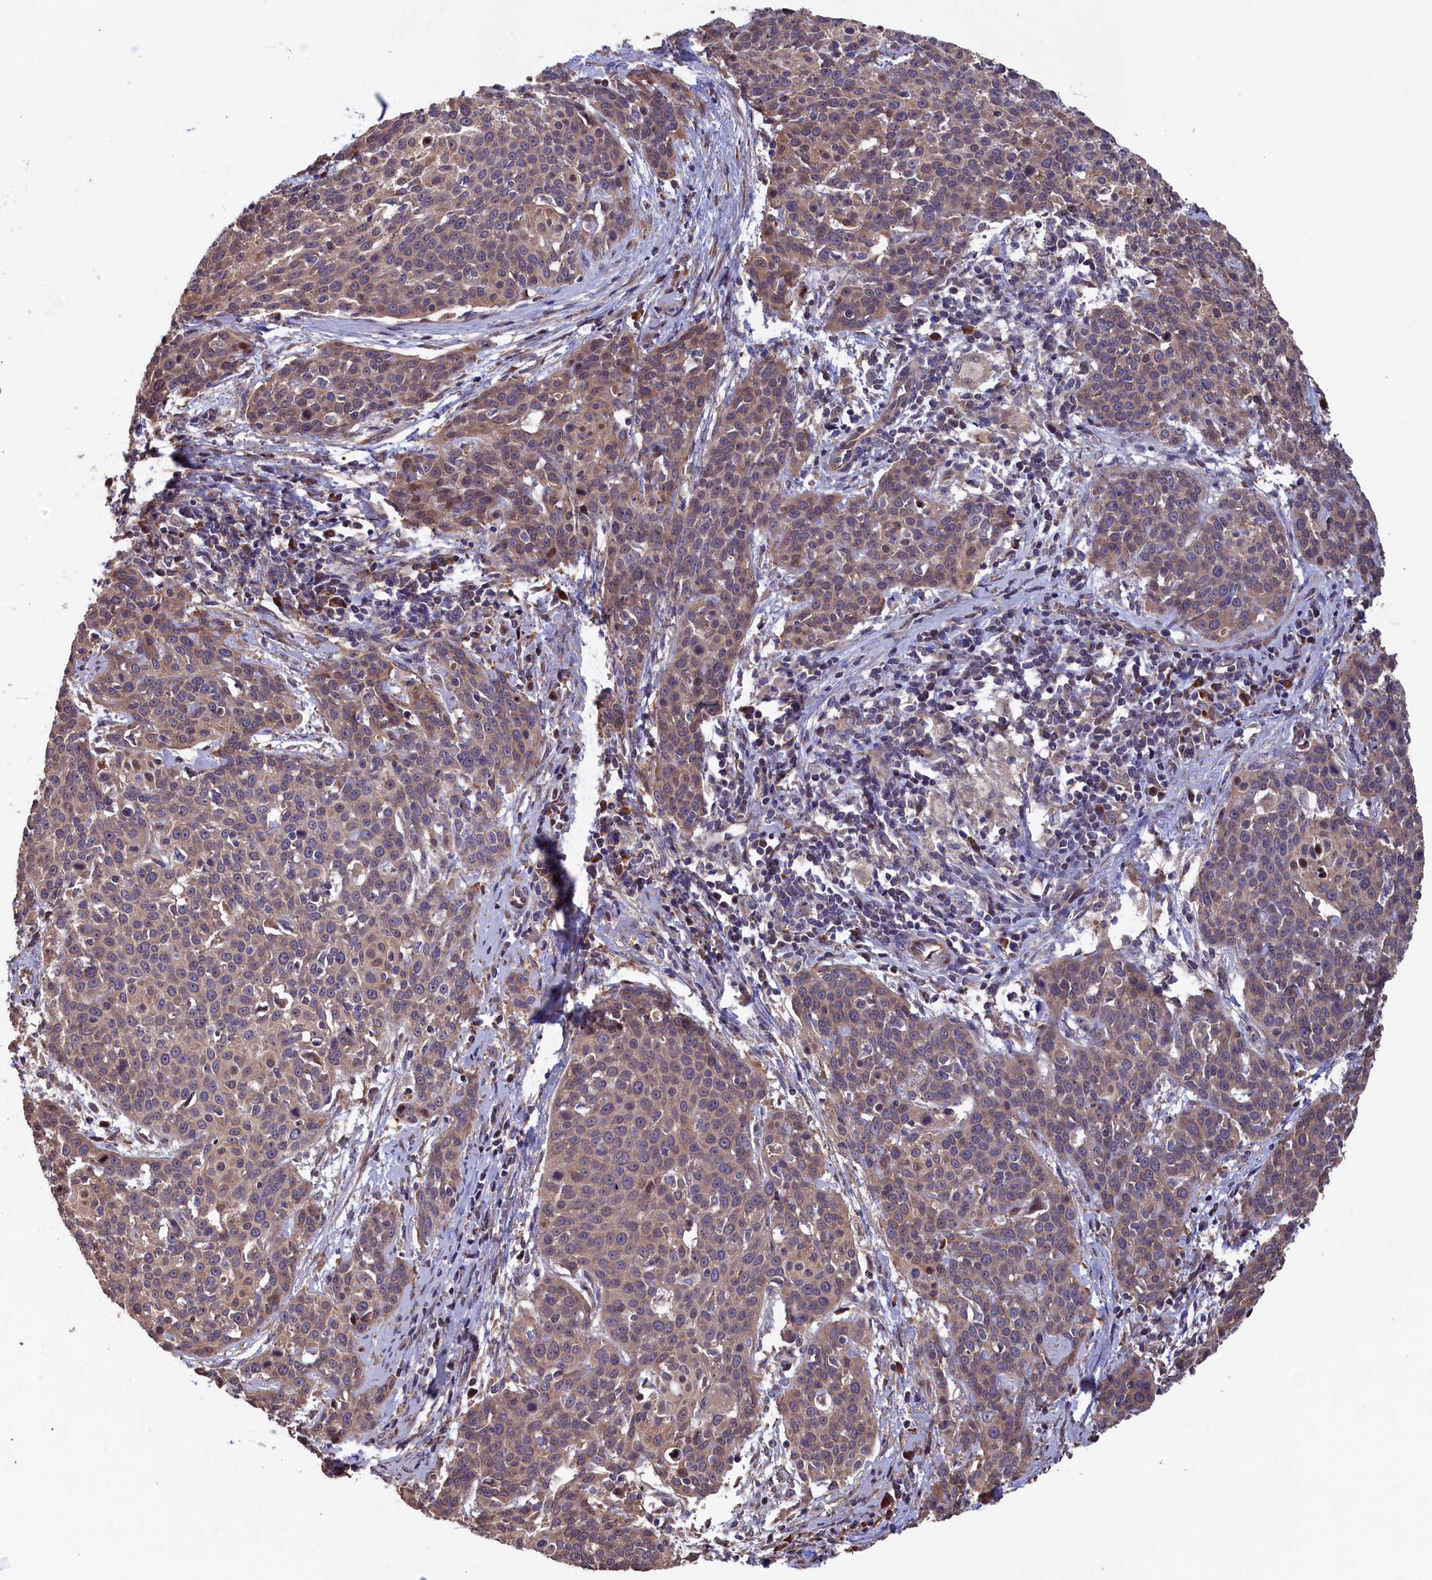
{"staining": {"intensity": "weak", "quantity": ">75%", "location": "cytoplasmic/membranous"}, "tissue": "cervical cancer", "cell_type": "Tumor cells", "image_type": "cancer", "snomed": [{"axis": "morphology", "description": "Squamous cell carcinoma, NOS"}, {"axis": "topography", "description": "Cervix"}], "caption": "Immunohistochemical staining of cervical cancer (squamous cell carcinoma) exhibits low levels of weak cytoplasmic/membranous protein expression in approximately >75% of tumor cells.", "gene": "GREB1L", "patient": {"sex": "female", "age": 38}}